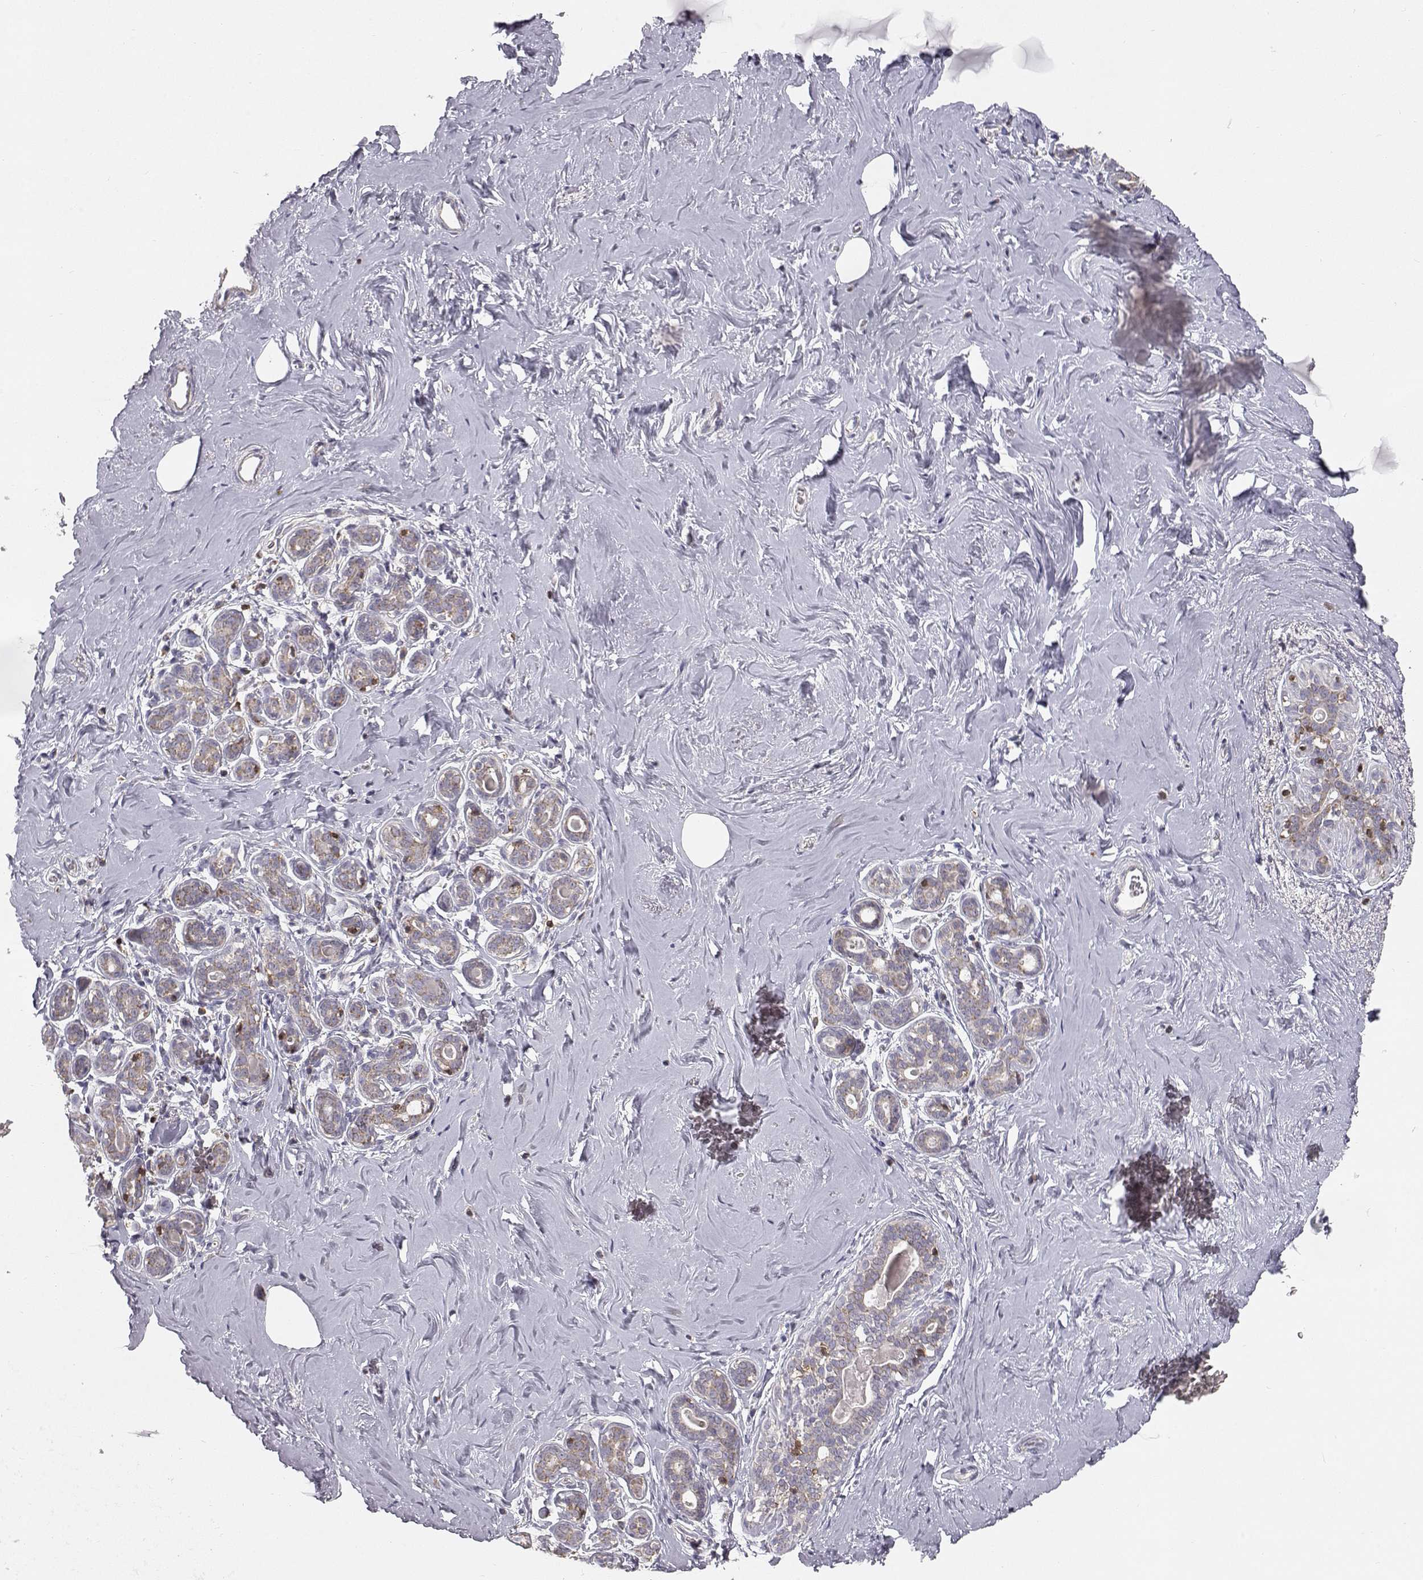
{"staining": {"intensity": "negative", "quantity": "none", "location": "none"}, "tissue": "breast", "cell_type": "Adipocytes", "image_type": "normal", "snomed": [{"axis": "morphology", "description": "Normal tissue, NOS"}, {"axis": "topography", "description": "Skin"}, {"axis": "topography", "description": "Breast"}], "caption": "An IHC histopathology image of benign breast is shown. There is no staining in adipocytes of breast.", "gene": "GRAP2", "patient": {"sex": "female", "age": 43}}